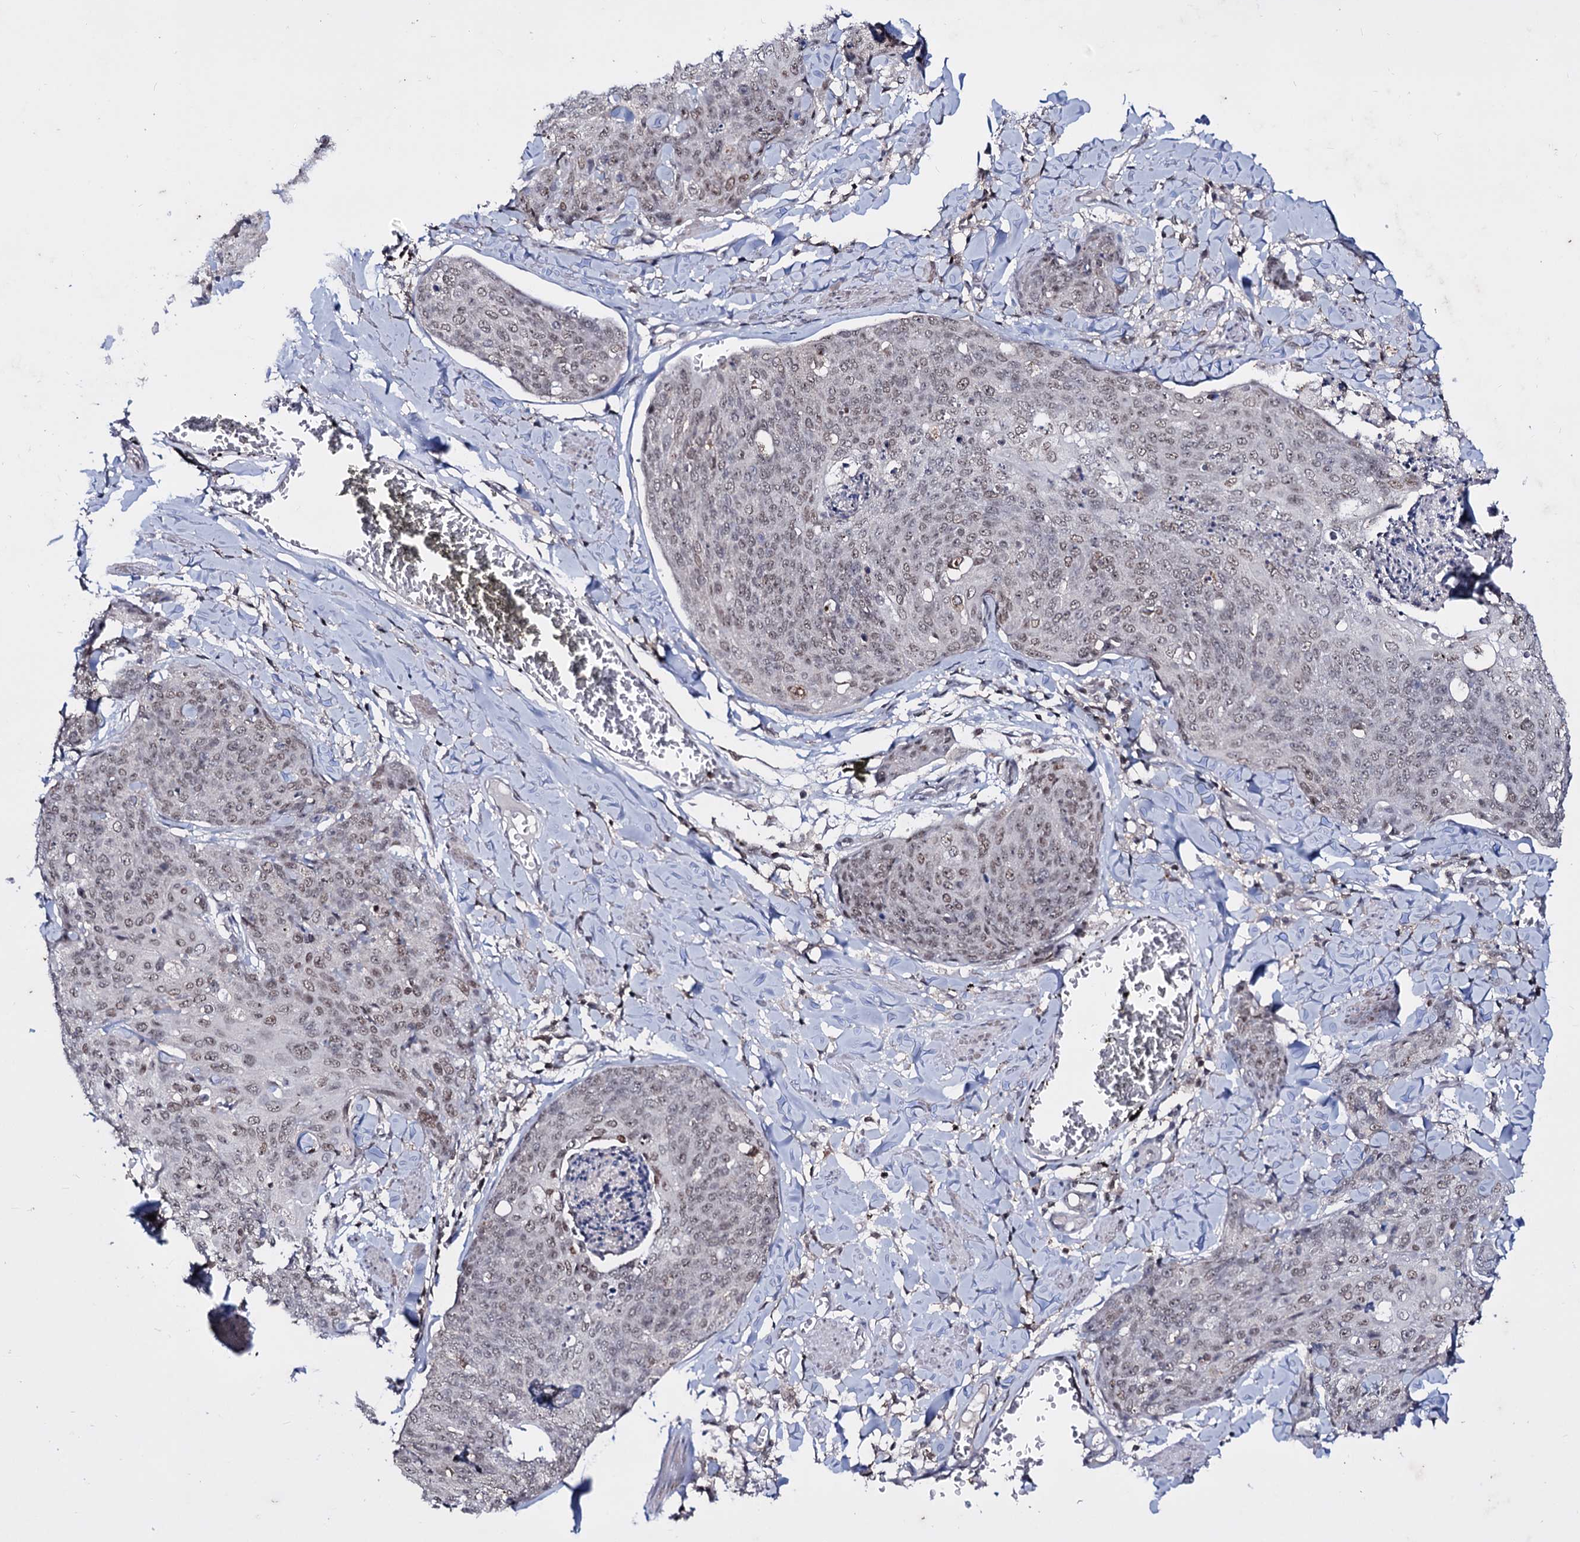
{"staining": {"intensity": "weak", "quantity": ">75%", "location": "nuclear"}, "tissue": "skin cancer", "cell_type": "Tumor cells", "image_type": "cancer", "snomed": [{"axis": "morphology", "description": "Squamous cell carcinoma, NOS"}, {"axis": "topography", "description": "Skin"}, {"axis": "topography", "description": "Vulva"}], "caption": "Weak nuclear positivity is present in approximately >75% of tumor cells in squamous cell carcinoma (skin). Ihc stains the protein in brown and the nuclei are stained blue.", "gene": "SMCHD1", "patient": {"sex": "female", "age": 85}}